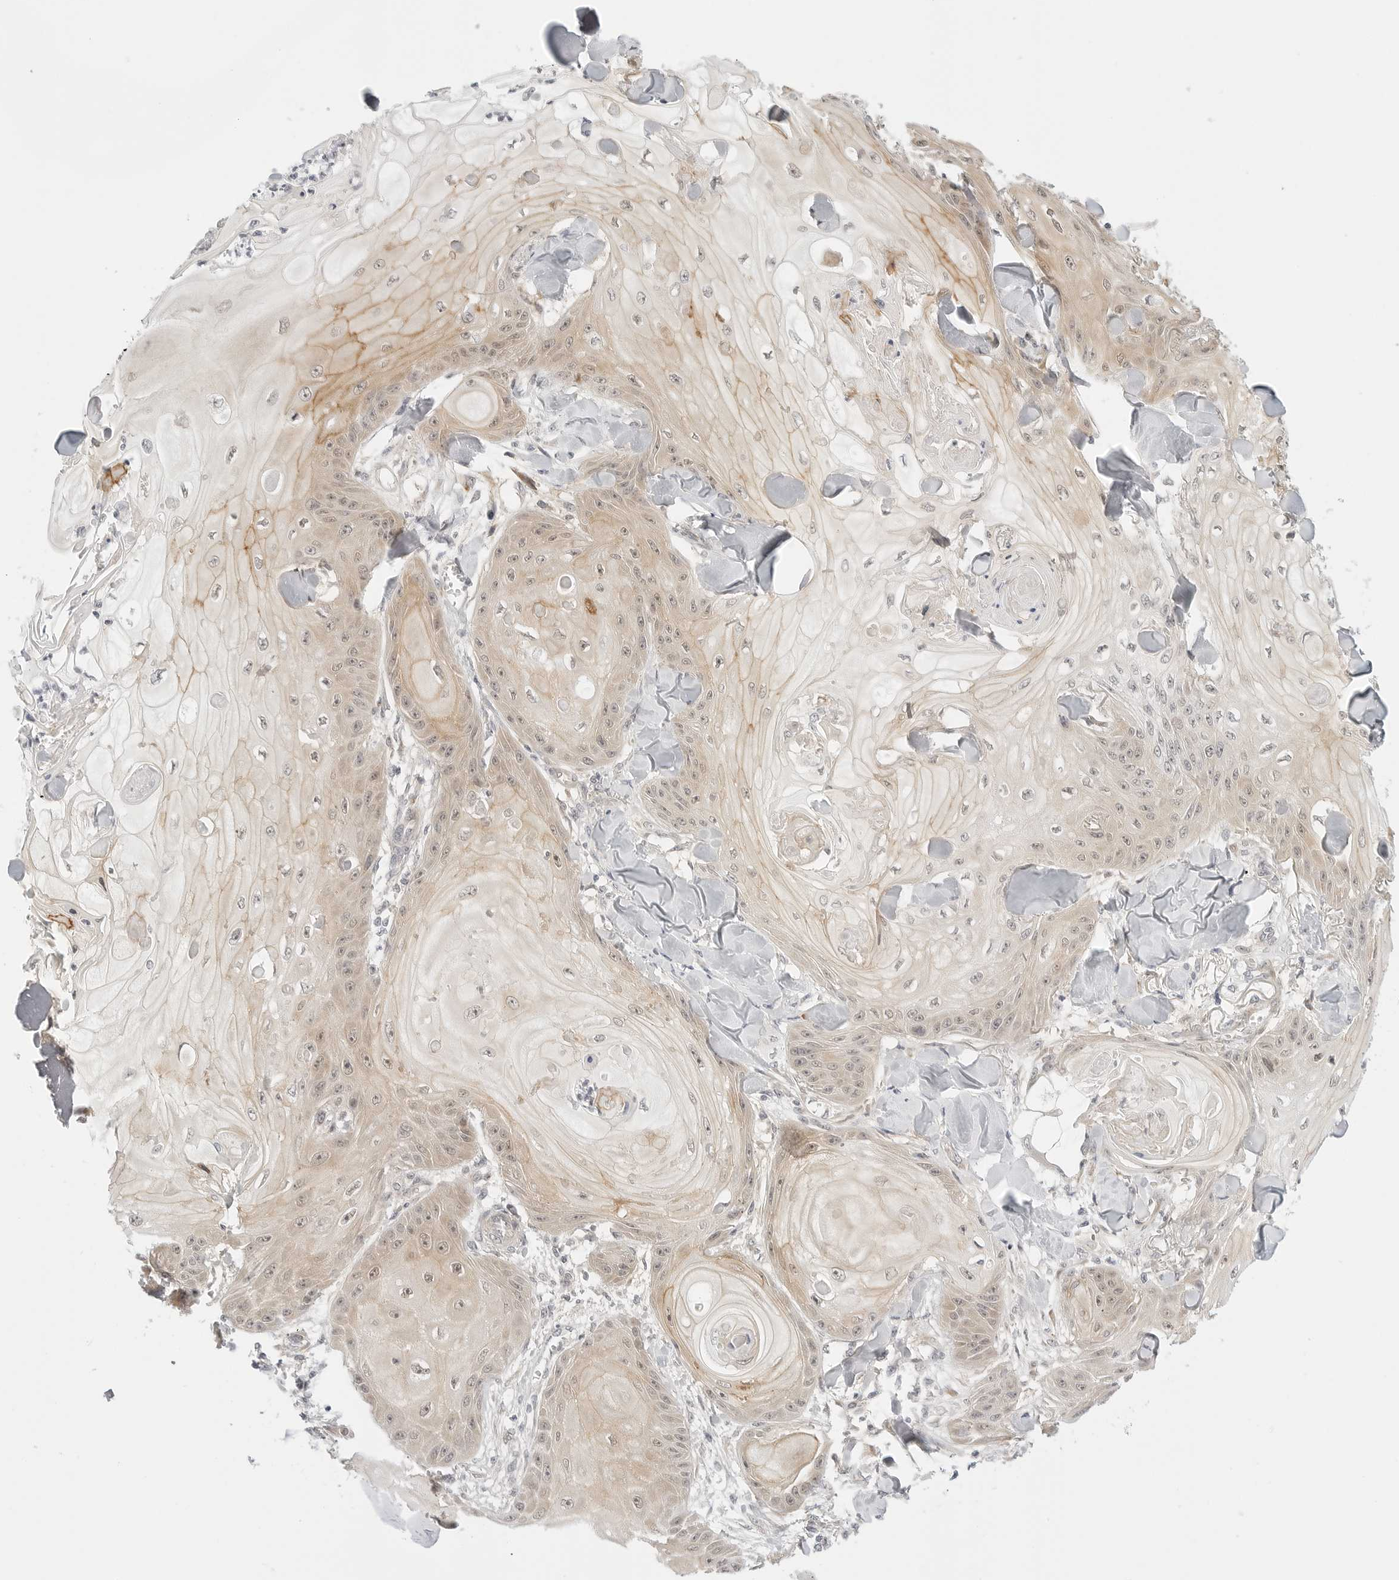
{"staining": {"intensity": "moderate", "quantity": "<25%", "location": "cytoplasmic/membranous"}, "tissue": "skin cancer", "cell_type": "Tumor cells", "image_type": "cancer", "snomed": [{"axis": "morphology", "description": "Squamous cell carcinoma, NOS"}, {"axis": "topography", "description": "Skin"}], "caption": "This micrograph demonstrates skin cancer stained with IHC to label a protein in brown. The cytoplasmic/membranous of tumor cells show moderate positivity for the protein. Nuclei are counter-stained blue.", "gene": "TCP1", "patient": {"sex": "male", "age": 74}}